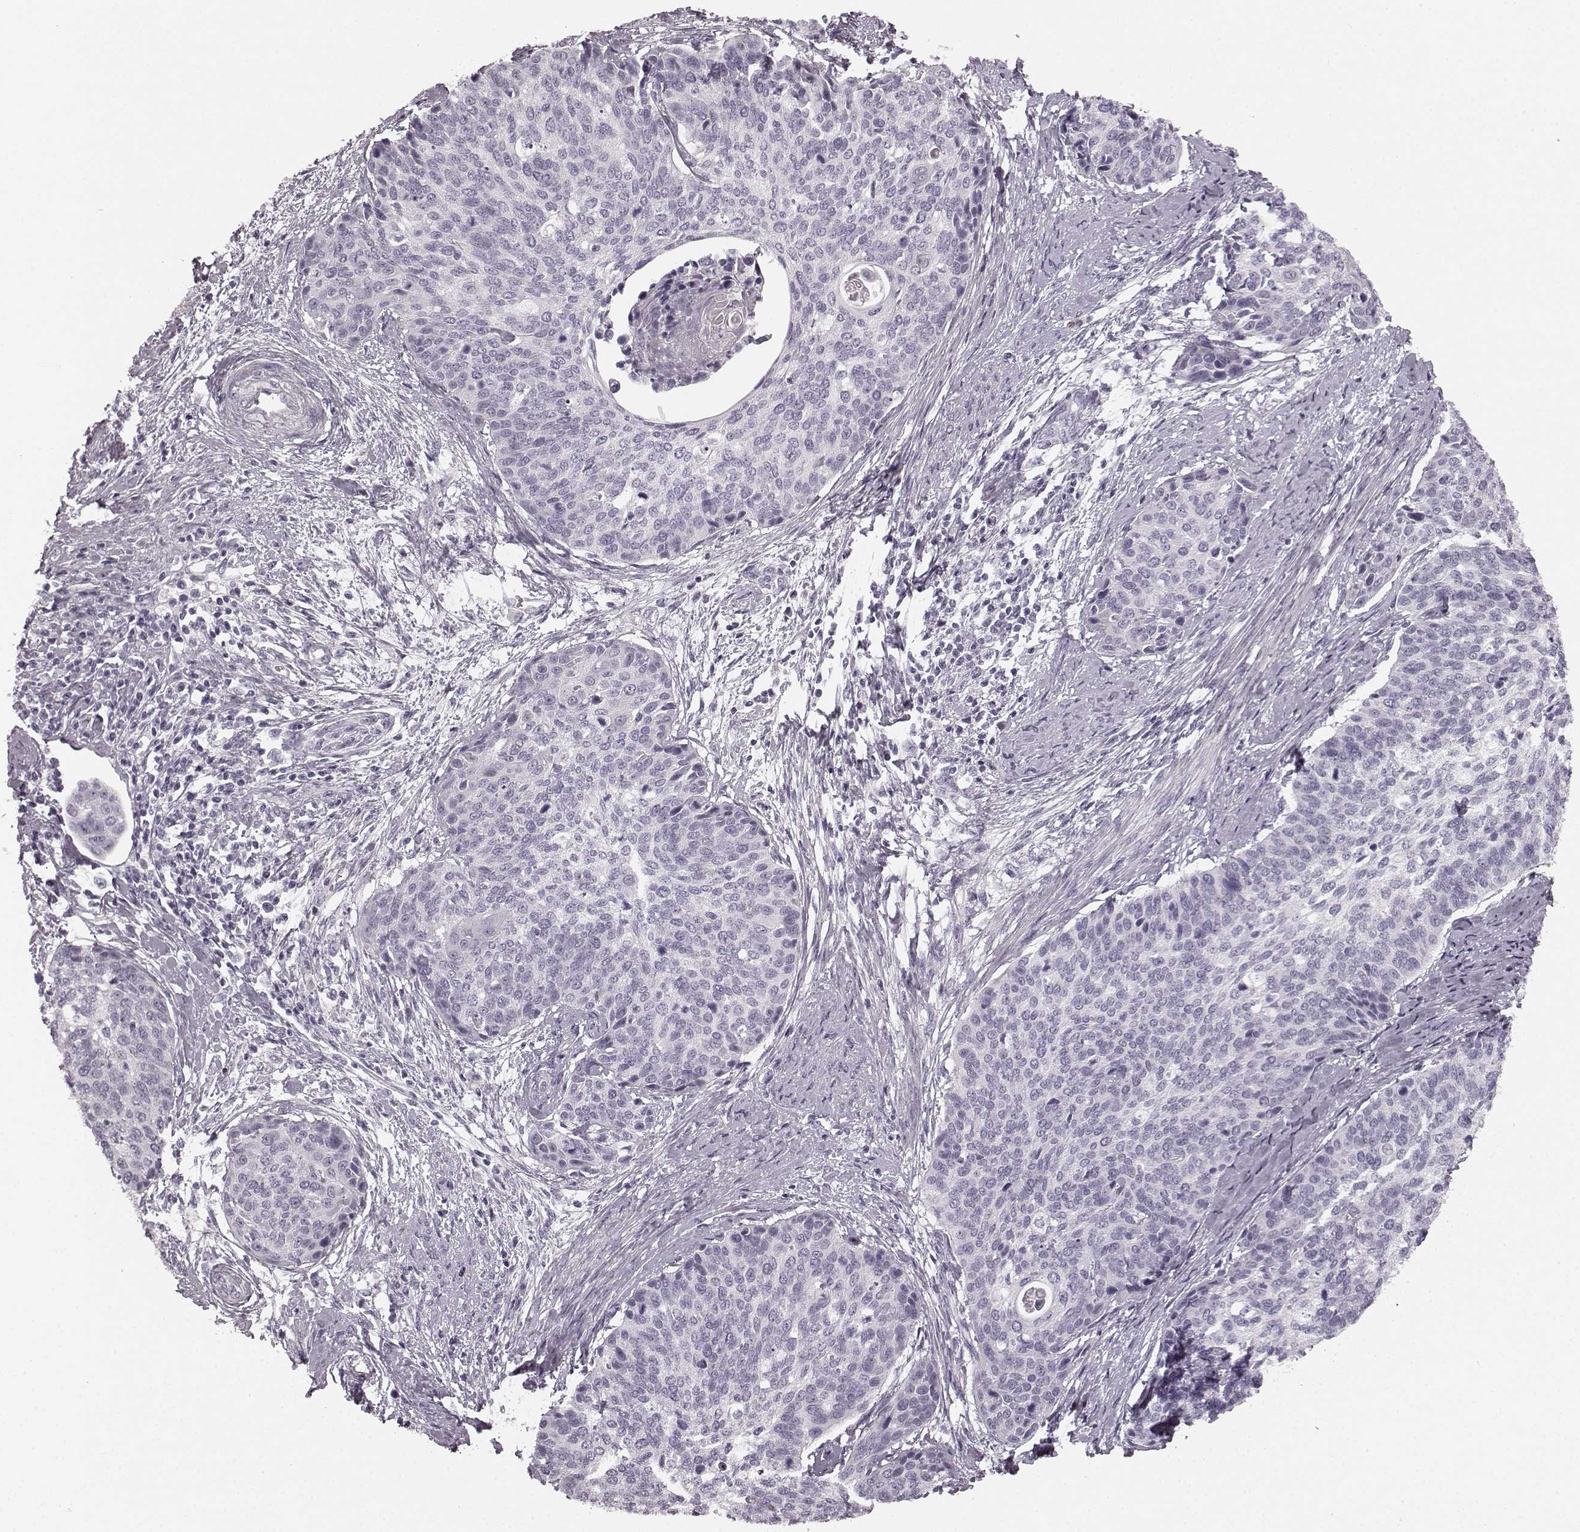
{"staining": {"intensity": "negative", "quantity": "none", "location": "none"}, "tissue": "cervical cancer", "cell_type": "Tumor cells", "image_type": "cancer", "snomed": [{"axis": "morphology", "description": "Squamous cell carcinoma, NOS"}, {"axis": "topography", "description": "Cervix"}], "caption": "This is a photomicrograph of immunohistochemistry (IHC) staining of cervical cancer, which shows no positivity in tumor cells.", "gene": "TMPRSS15", "patient": {"sex": "female", "age": 69}}